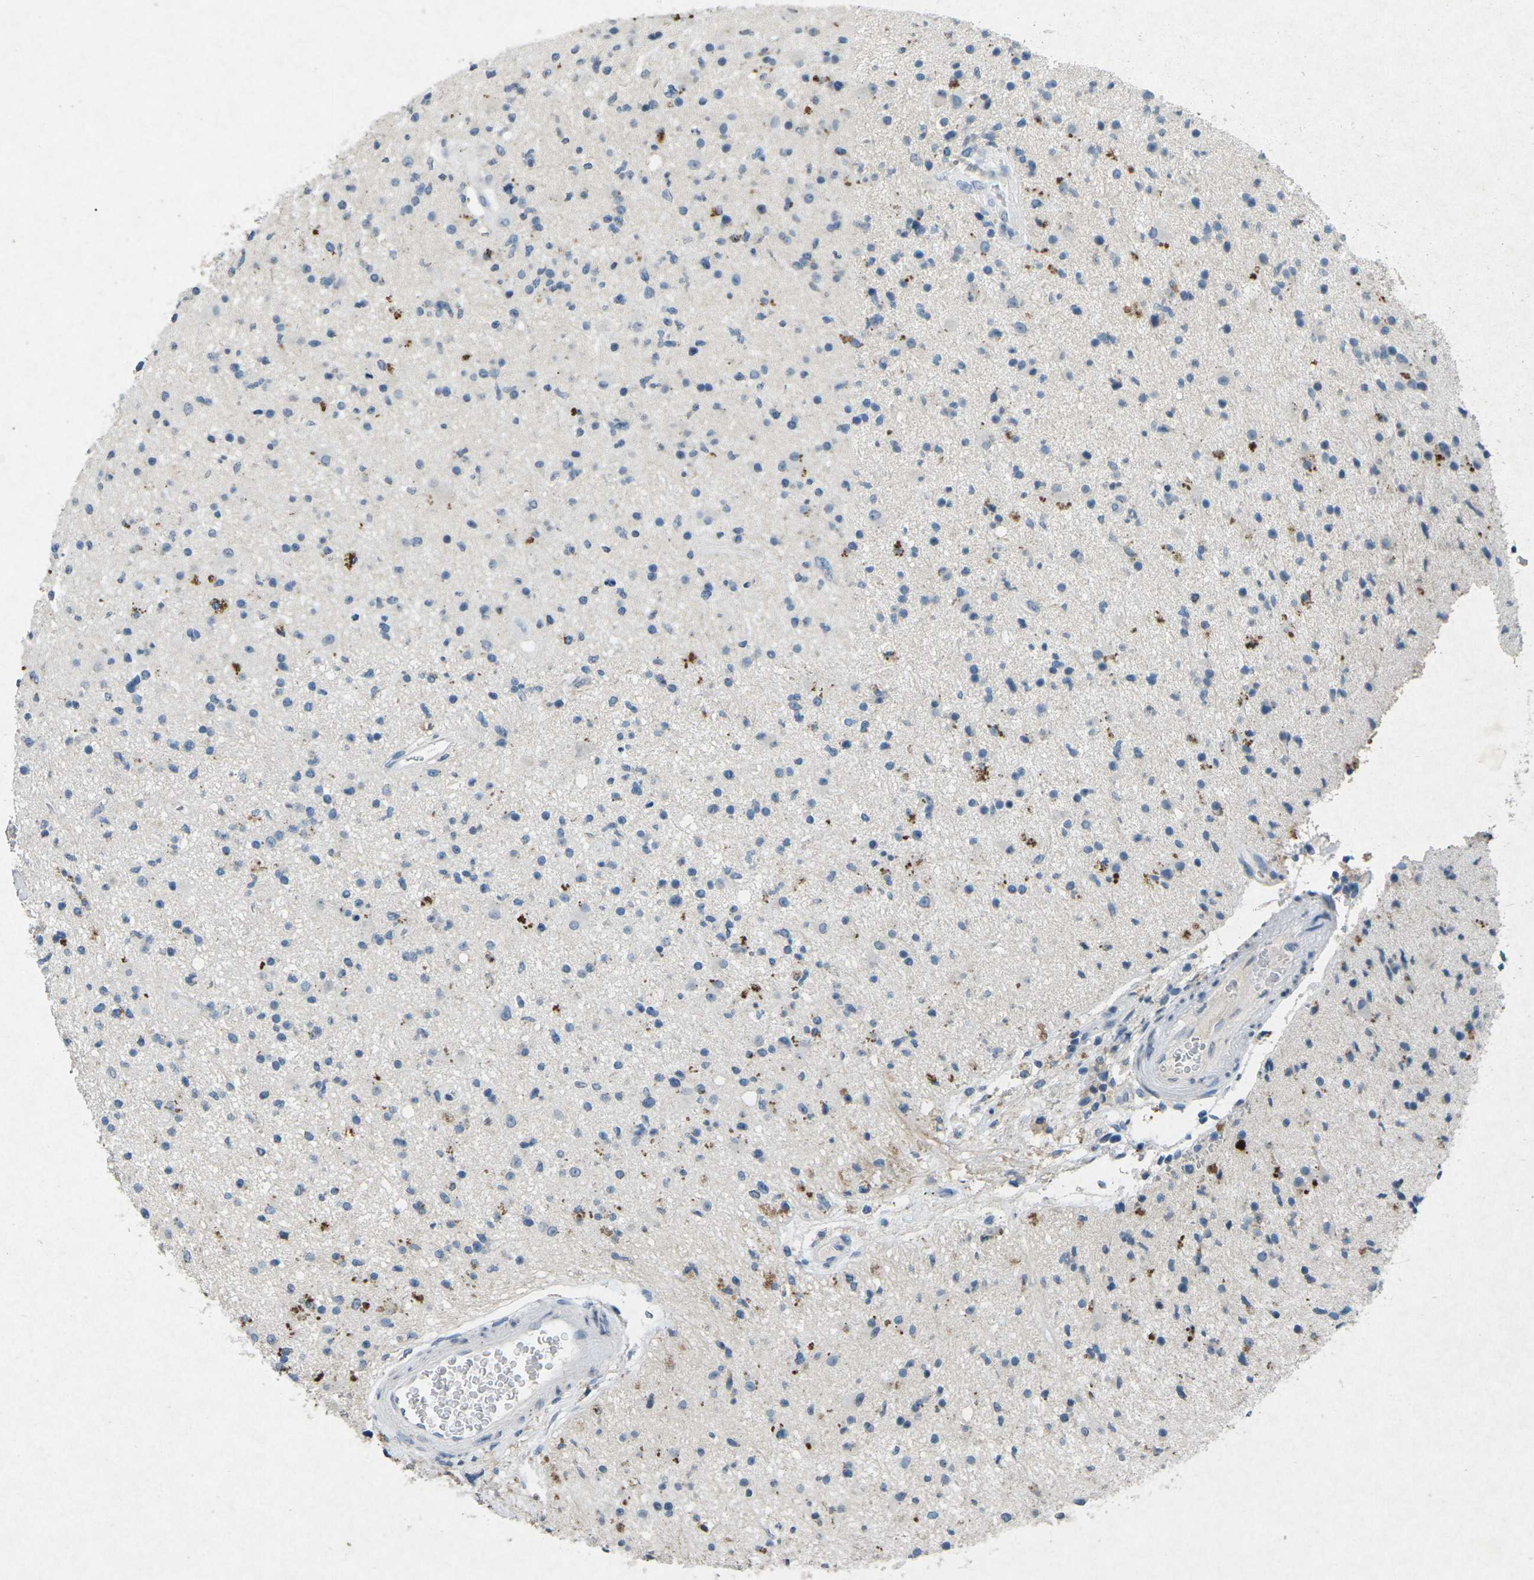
{"staining": {"intensity": "negative", "quantity": "none", "location": "none"}, "tissue": "glioma", "cell_type": "Tumor cells", "image_type": "cancer", "snomed": [{"axis": "morphology", "description": "Glioma, malignant, High grade"}, {"axis": "topography", "description": "Brain"}], "caption": "IHC of malignant high-grade glioma demonstrates no staining in tumor cells. (Immunohistochemistry (ihc), brightfield microscopy, high magnification).", "gene": "A1BG", "patient": {"sex": "male", "age": 33}}